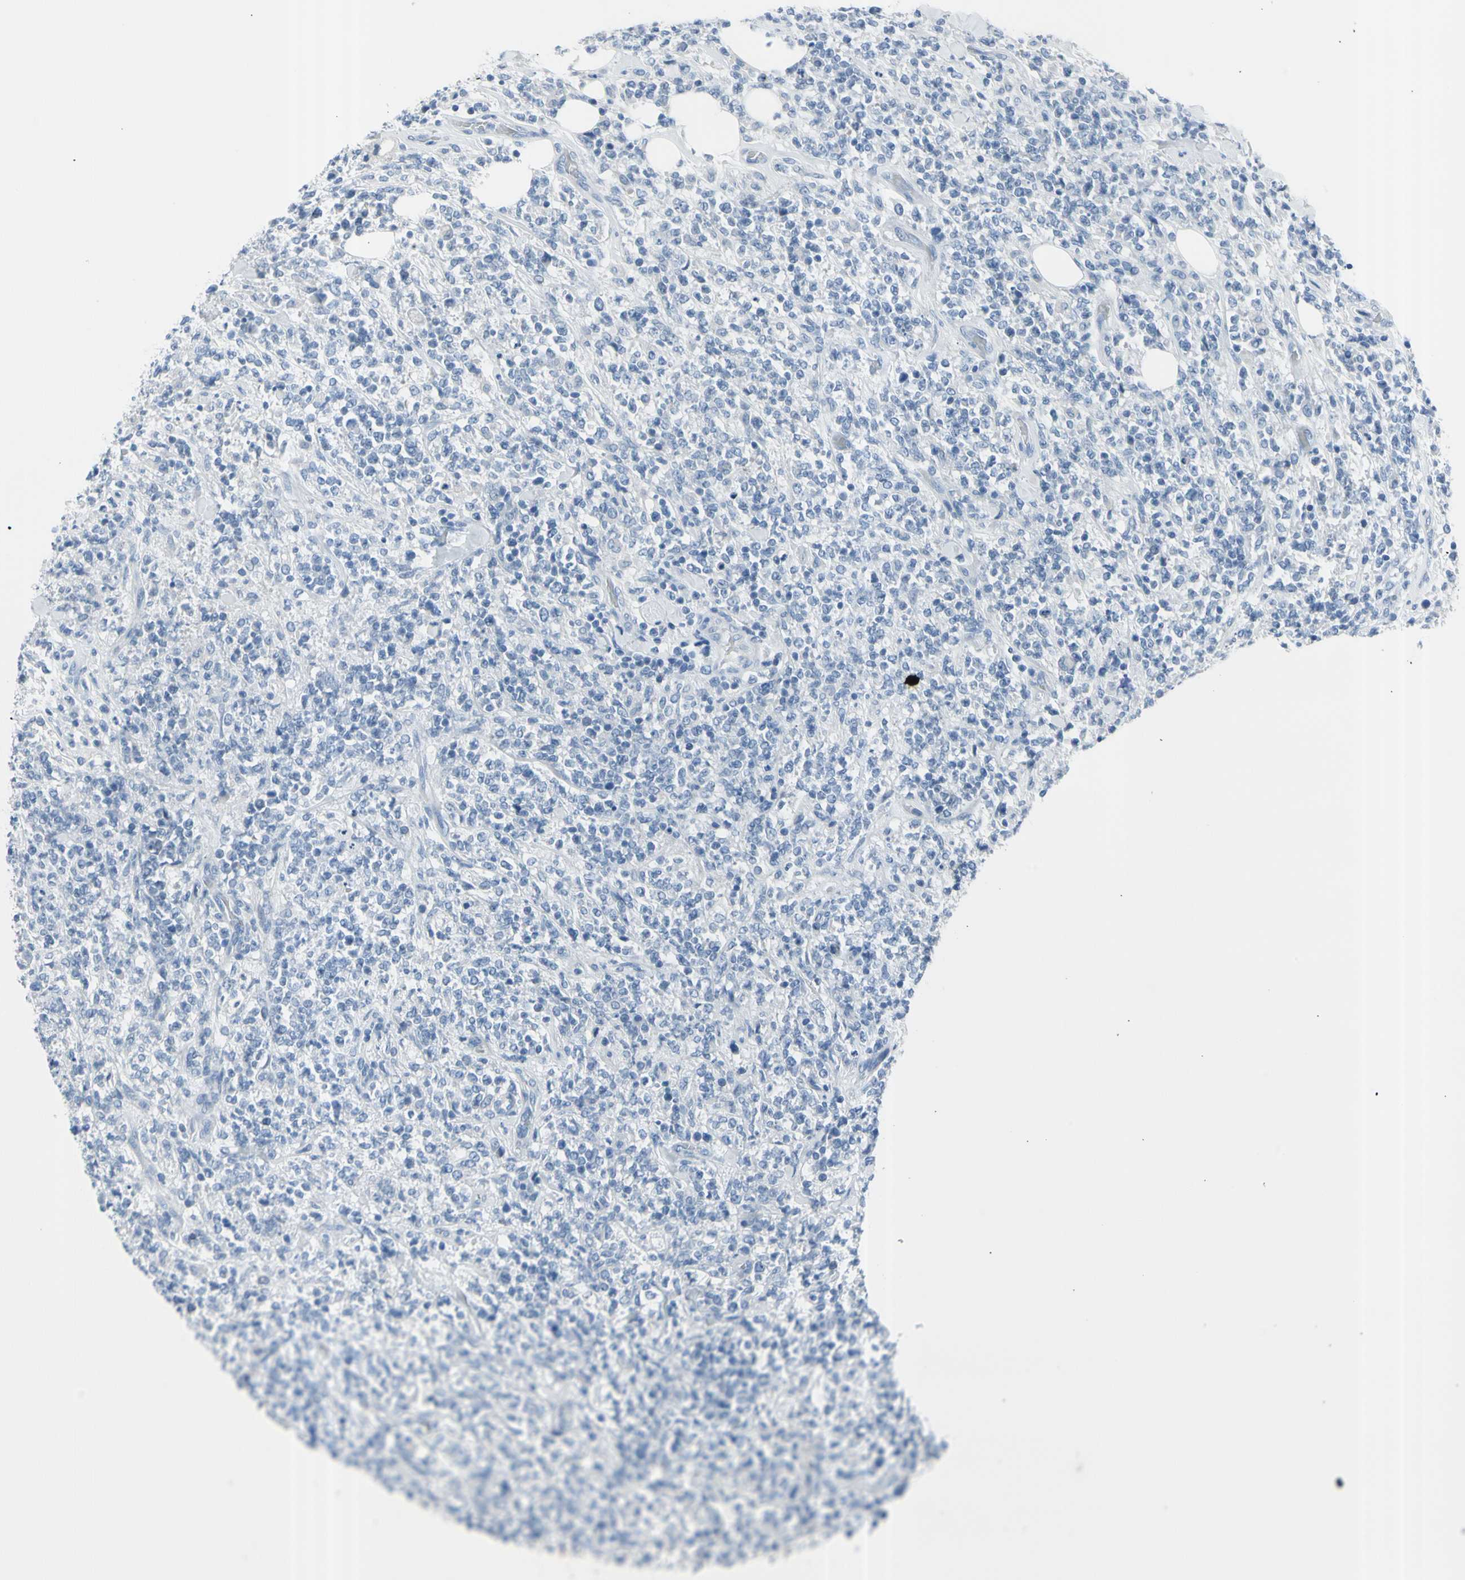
{"staining": {"intensity": "negative", "quantity": "none", "location": "none"}, "tissue": "lymphoma", "cell_type": "Tumor cells", "image_type": "cancer", "snomed": [{"axis": "morphology", "description": "Malignant lymphoma, non-Hodgkin's type, High grade"}, {"axis": "topography", "description": "Soft tissue"}], "caption": "An immunohistochemistry histopathology image of high-grade malignant lymphoma, non-Hodgkin's type is shown. There is no staining in tumor cells of high-grade malignant lymphoma, non-Hodgkin's type.", "gene": "TPO", "patient": {"sex": "male", "age": 18}}